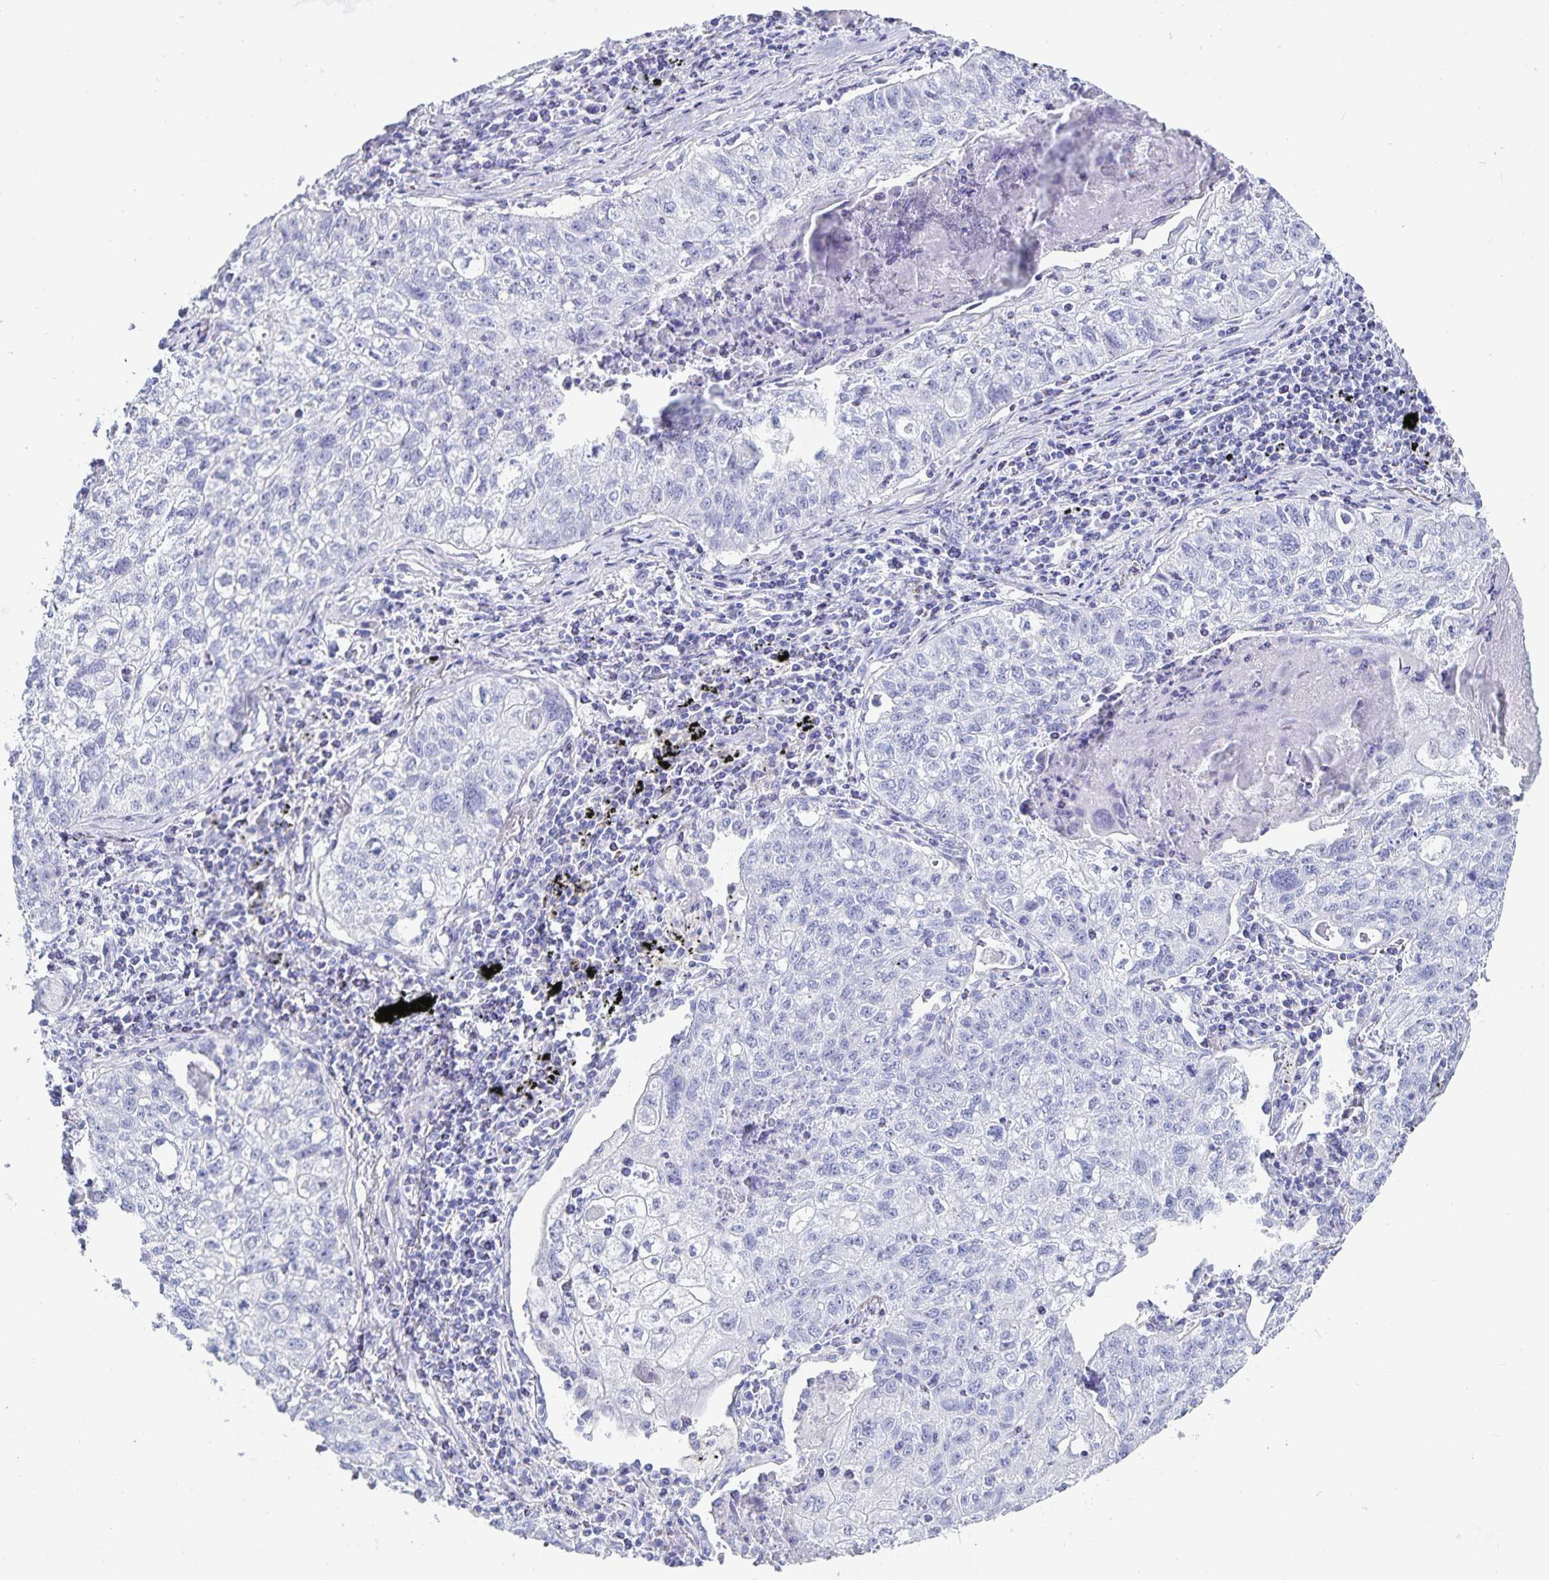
{"staining": {"intensity": "negative", "quantity": "none", "location": "none"}, "tissue": "lung cancer", "cell_type": "Tumor cells", "image_type": "cancer", "snomed": [{"axis": "morphology", "description": "Normal morphology"}, {"axis": "morphology", "description": "Aneuploidy"}, {"axis": "morphology", "description": "Squamous cell carcinoma, NOS"}, {"axis": "topography", "description": "Lymph node"}, {"axis": "topography", "description": "Lung"}], "caption": "IHC of human lung cancer exhibits no staining in tumor cells. Nuclei are stained in blue.", "gene": "C19orf73", "patient": {"sex": "female", "age": 76}}